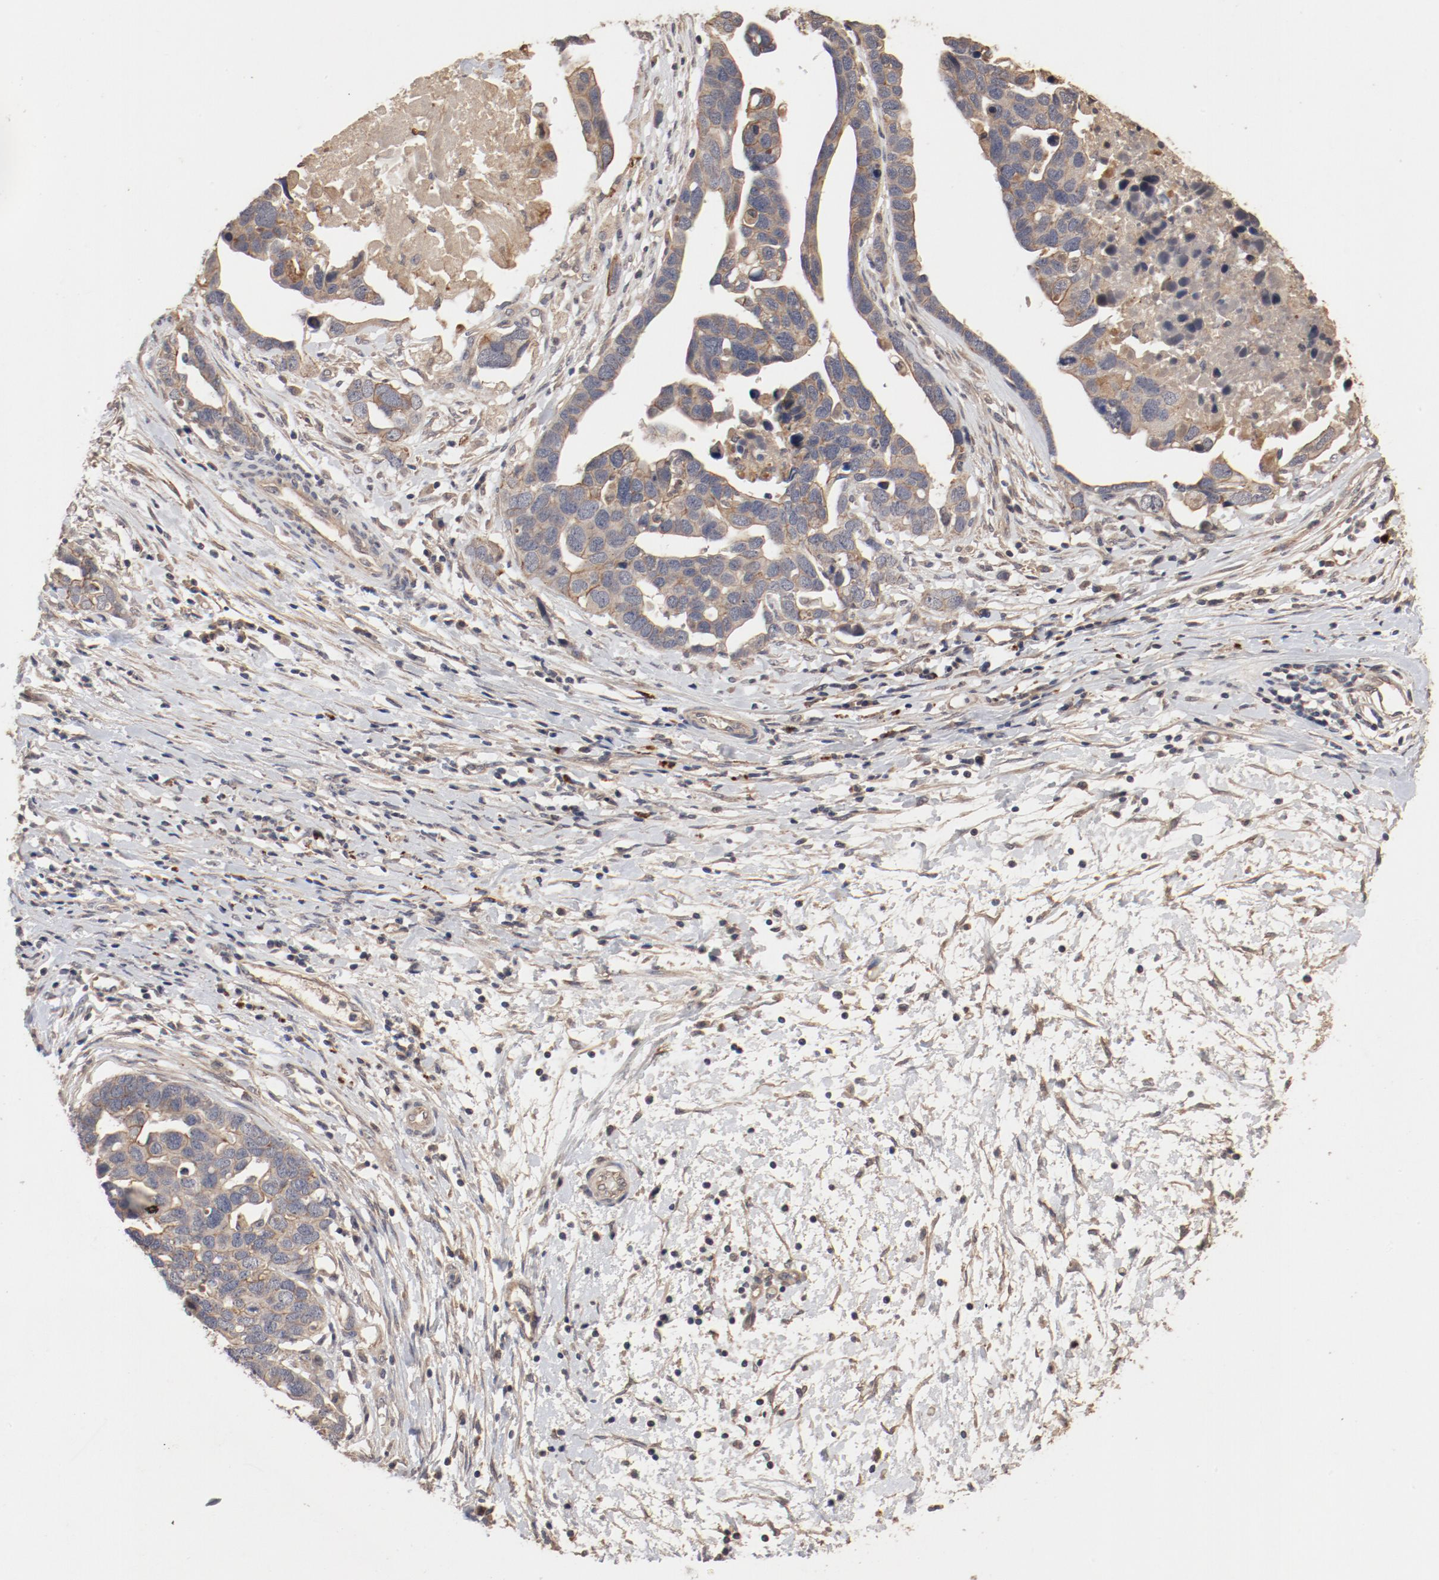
{"staining": {"intensity": "moderate", "quantity": ">75%", "location": "cytoplasmic/membranous"}, "tissue": "ovarian cancer", "cell_type": "Tumor cells", "image_type": "cancer", "snomed": [{"axis": "morphology", "description": "Cystadenocarcinoma, serous, NOS"}, {"axis": "topography", "description": "Ovary"}], "caption": "Approximately >75% of tumor cells in human ovarian serous cystadenocarcinoma demonstrate moderate cytoplasmic/membranous protein staining as visualized by brown immunohistochemical staining.", "gene": "IL3RA", "patient": {"sex": "female", "age": 54}}